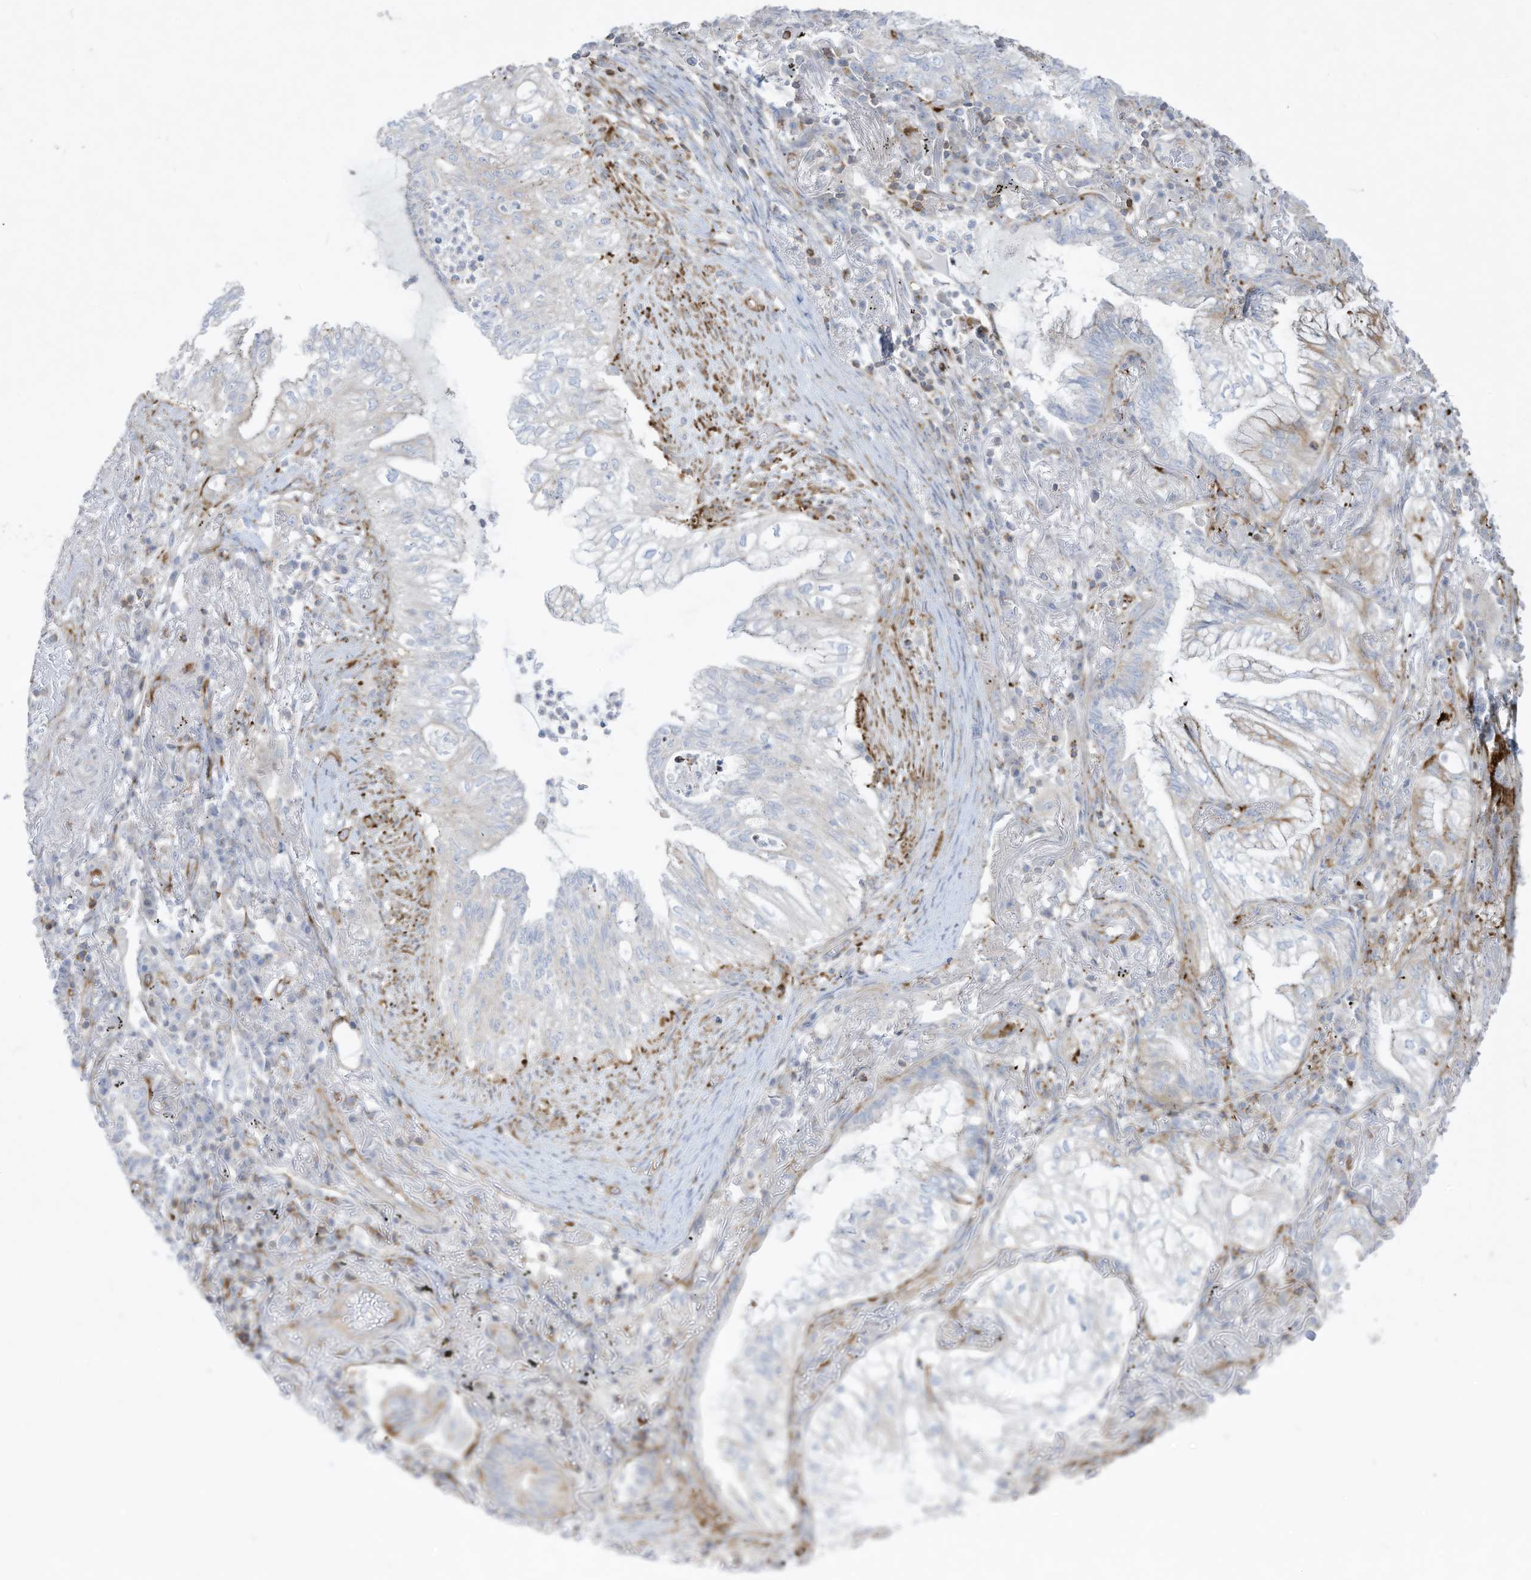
{"staining": {"intensity": "negative", "quantity": "none", "location": "none"}, "tissue": "lung cancer", "cell_type": "Tumor cells", "image_type": "cancer", "snomed": [{"axis": "morphology", "description": "Adenocarcinoma, NOS"}, {"axis": "topography", "description": "Lung"}], "caption": "Tumor cells show no significant expression in lung adenocarcinoma. (DAB immunohistochemistry (IHC) visualized using brightfield microscopy, high magnification).", "gene": "THNSL2", "patient": {"sex": "female", "age": 70}}